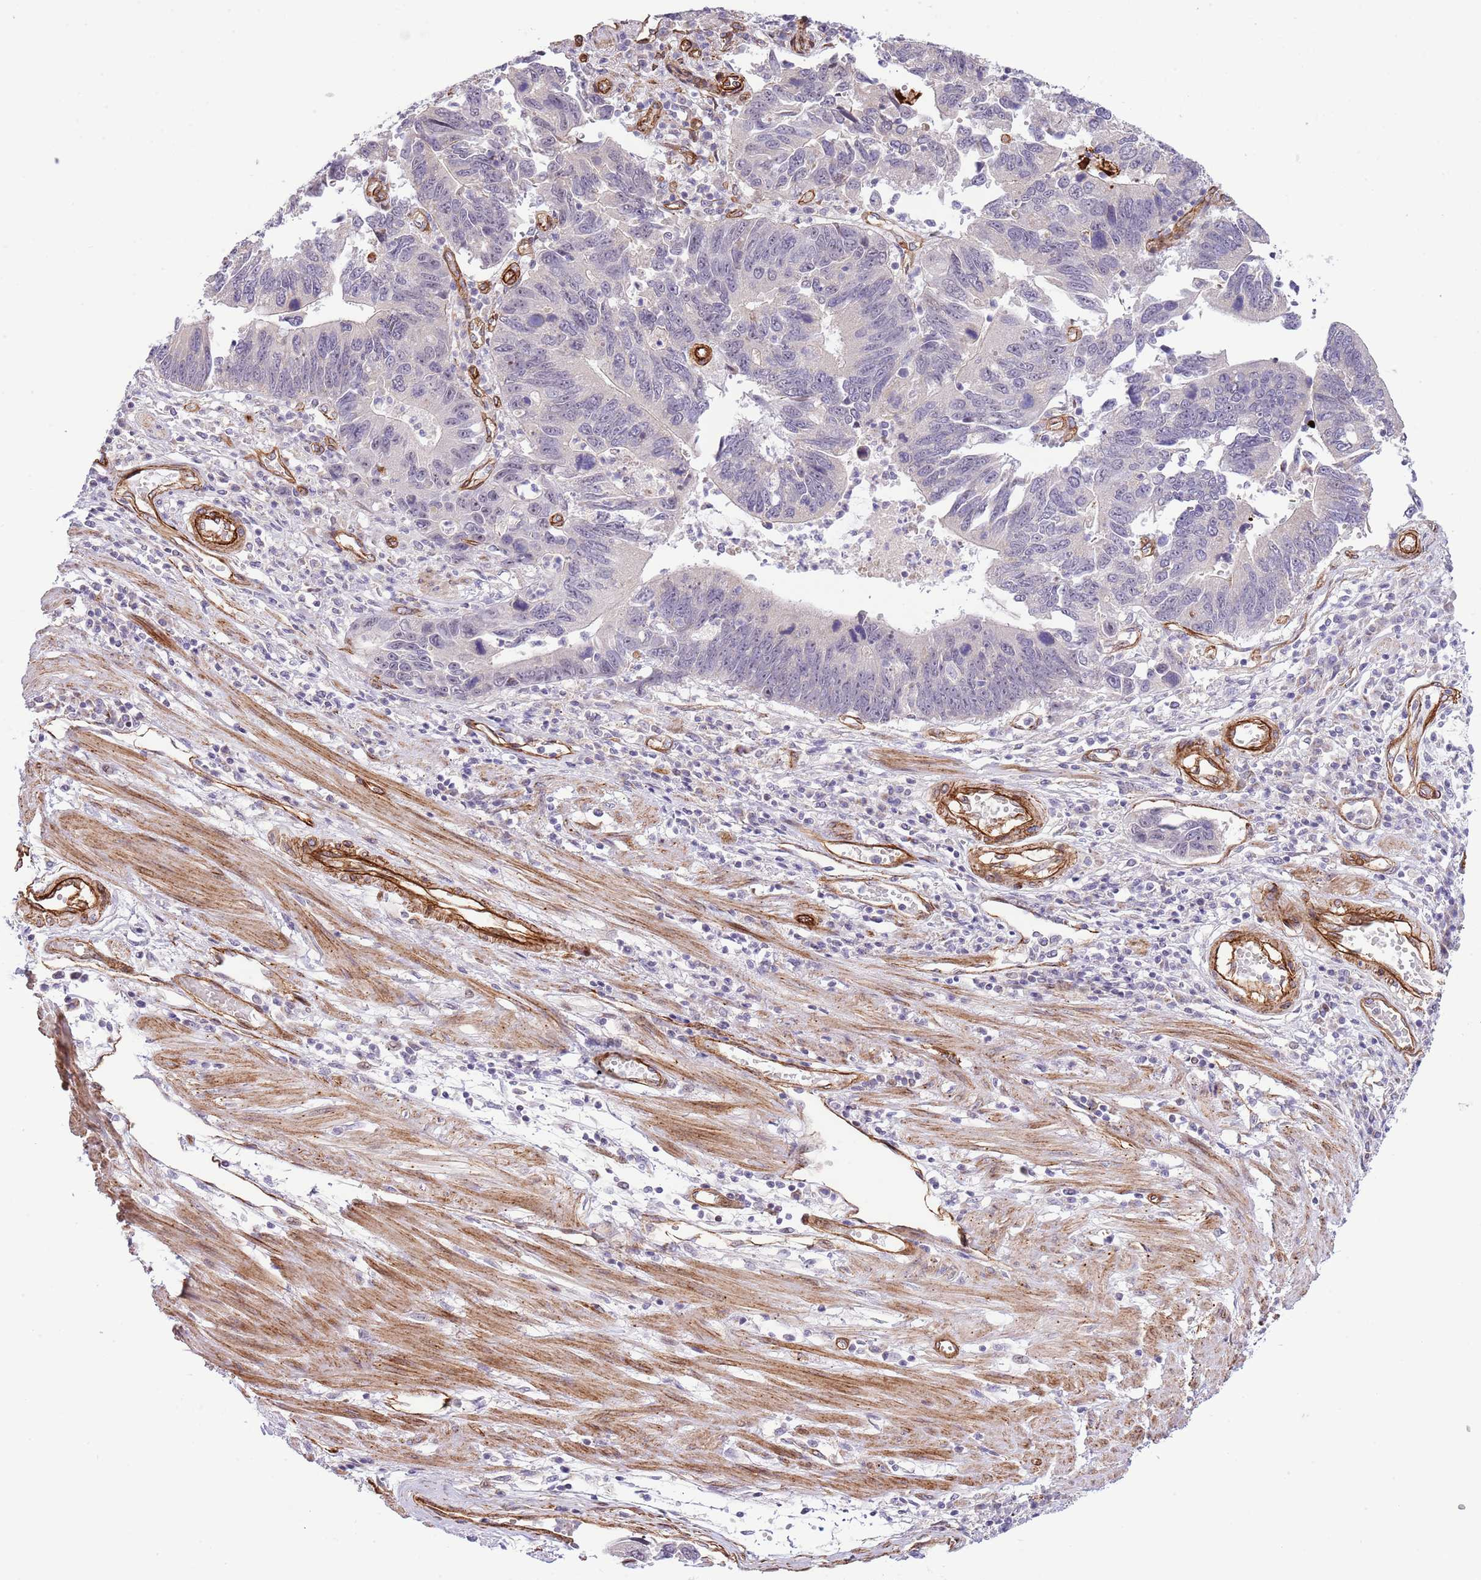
{"staining": {"intensity": "negative", "quantity": "none", "location": "none"}, "tissue": "stomach cancer", "cell_type": "Tumor cells", "image_type": "cancer", "snomed": [{"axis": "morphology", "description": "Adenocarcinoma, NOS"}, {"axis": "topography", "description": "Stomach"}], "caption": "Immunohistochemical staining of human stomach adenocarcinoma demonstrates no significant positivity in tumor cells.", "gene": "NEK3", "patient": {"sex": "male", "age": 59}}